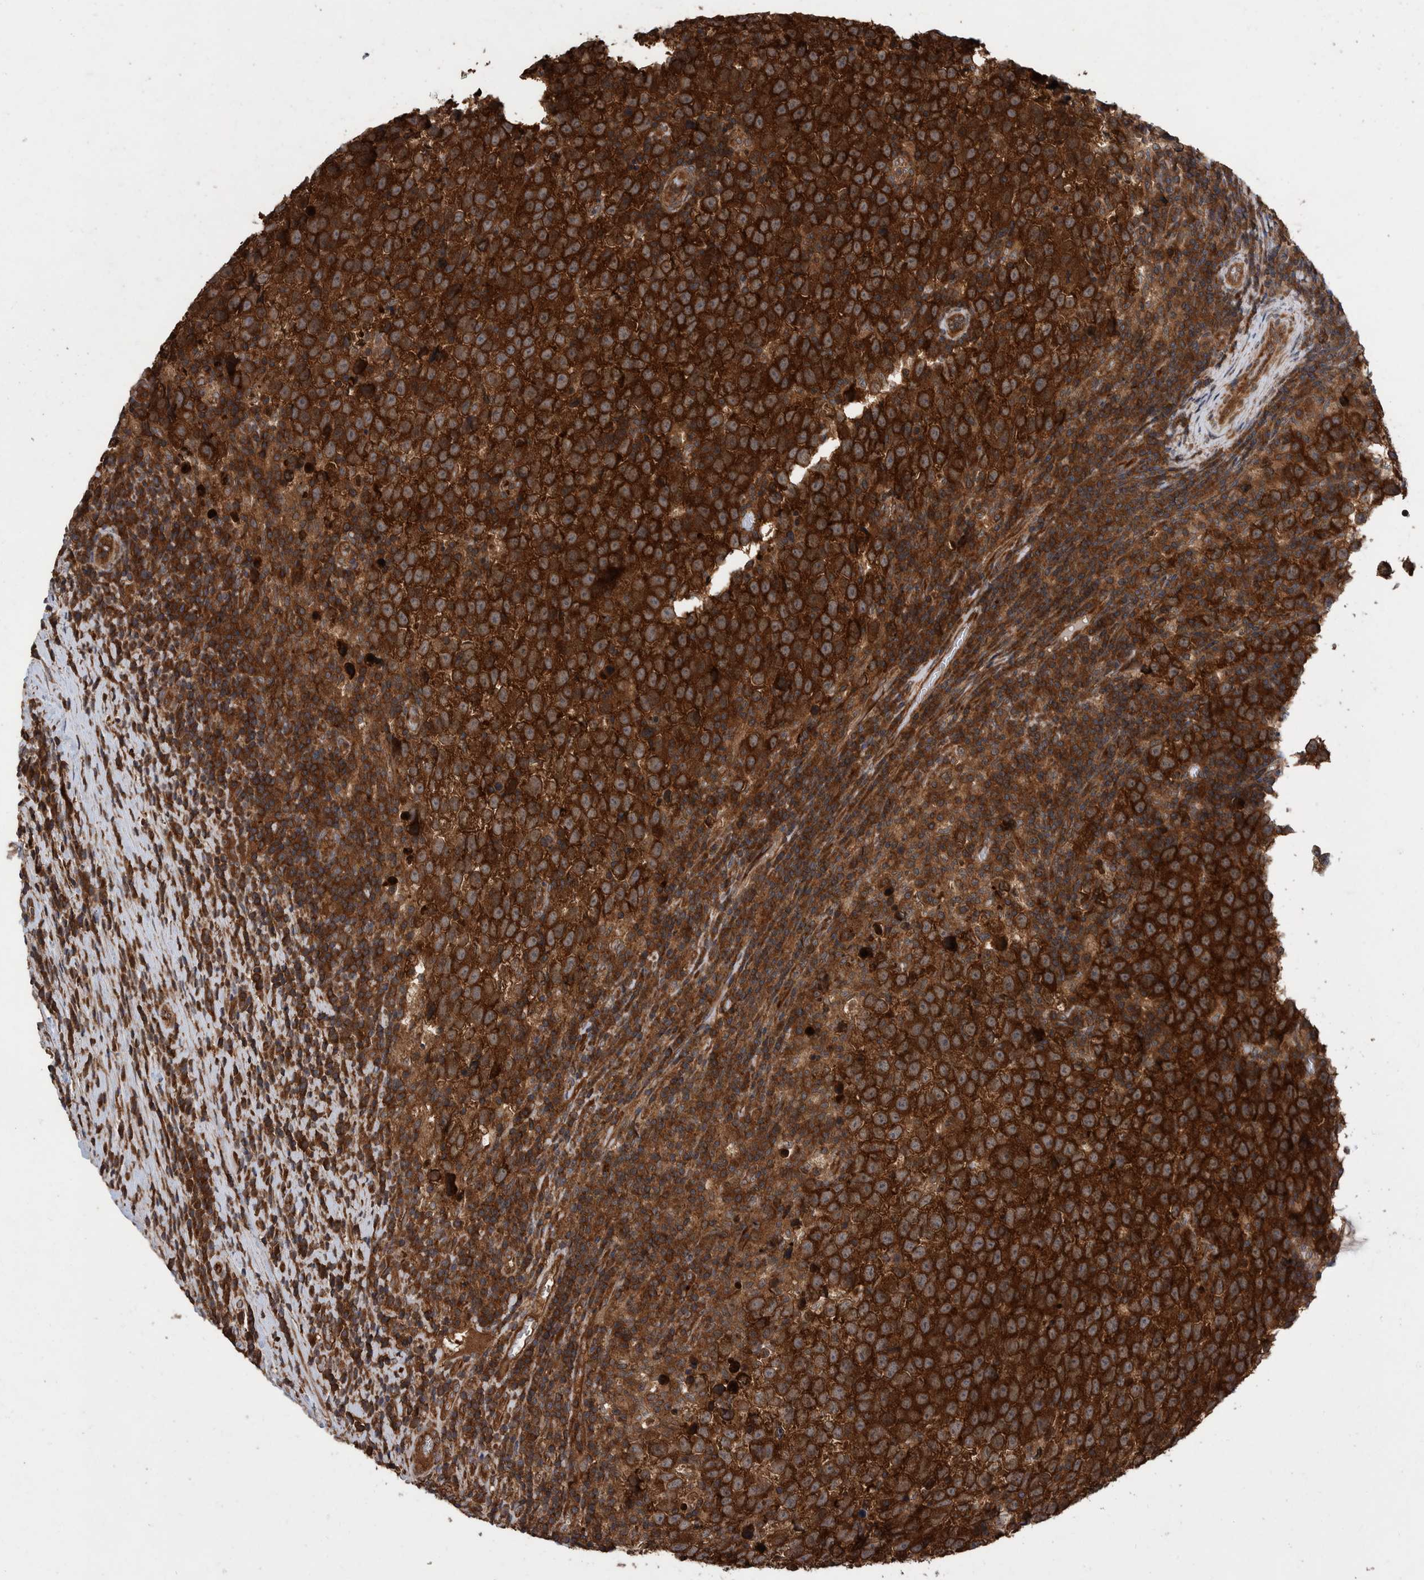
{"staining": {"intensity": "strong", "quantity": ">75%", "location": "cytoplasmic/membranous"}, "tissue": "testis cancer", "cell_type": "Tumor cells", "image_type": "cancer", "snomed": [{"axis": "morphology", "description": "Normal tissue, NOS"}, {"axis": "morphology", "description": "Seminoma, NOS"}, {"axis": "topography", "description": "Testis"}], "caption": "The micrograph exhibits staining of testis cancer (seminoma), revealing strong cytoplasmic/membranous protein positivity (brown color) within tumor cells. Nuclei are stained in blue.", "gene": "VBP1", "patient": {"sex": "male", "age": 43}}